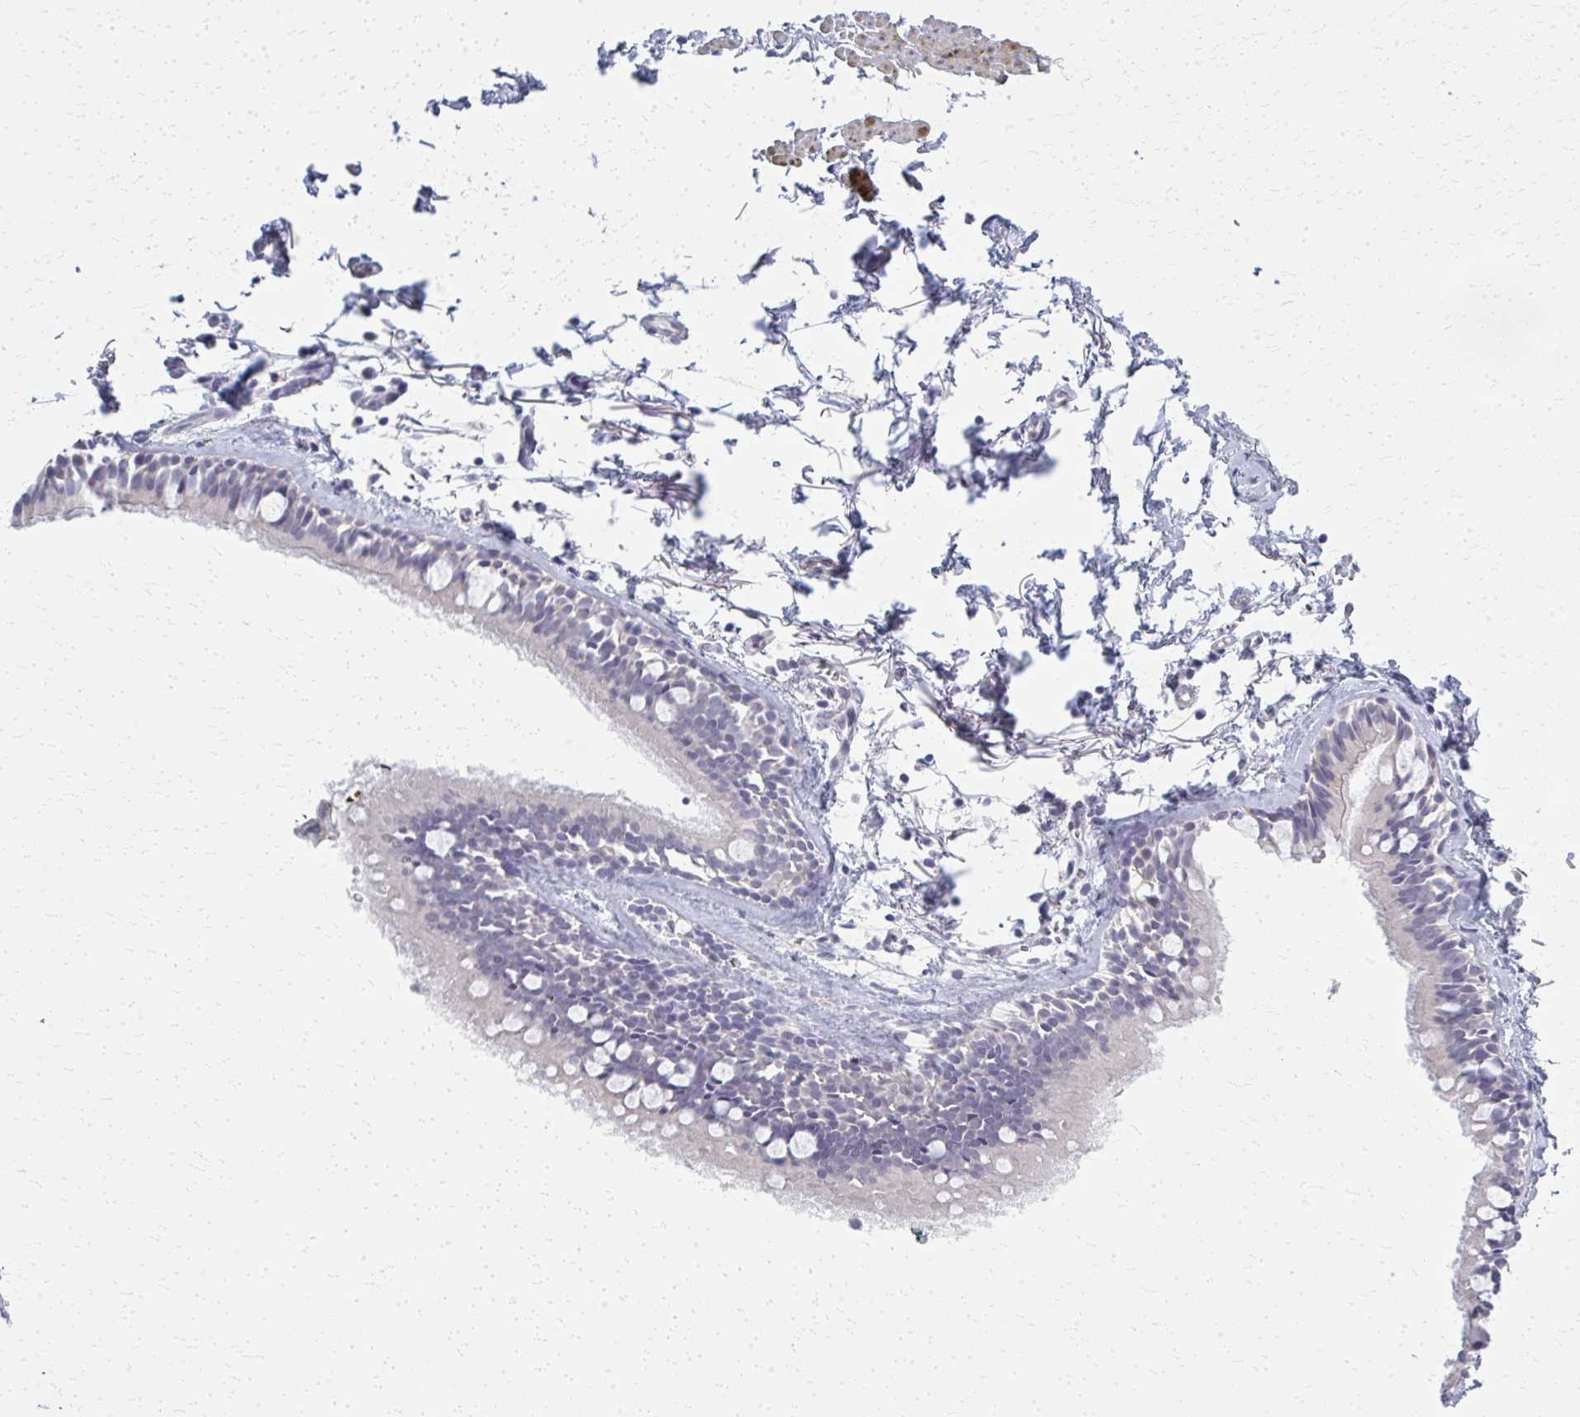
{"staining": {"intensity": "negative", "quantity": "none", "location": "none"}, "tissue": "bronchus", "cell_type": "Respiratory epithelial cells", "image_type": "normal", "snomed": [{"axis": "morphology", "description": "Normal tissue, NOS"}, {"axis": "topography", "description": "Cartilage tissue"}, {"axis": "topography", "description": "Bronchus"}, {"axis": "topography", "description": "Peripheral nerve tissue"}], "caption": "IHC image of benign bronchus: bronchus stained with DAB (3,3'-diaminobenzidine) reveals no significant protein staining in respiratory epithelial cells.", "gene": "CASQ2", "patient": {"sex": "female", "age": 59}}